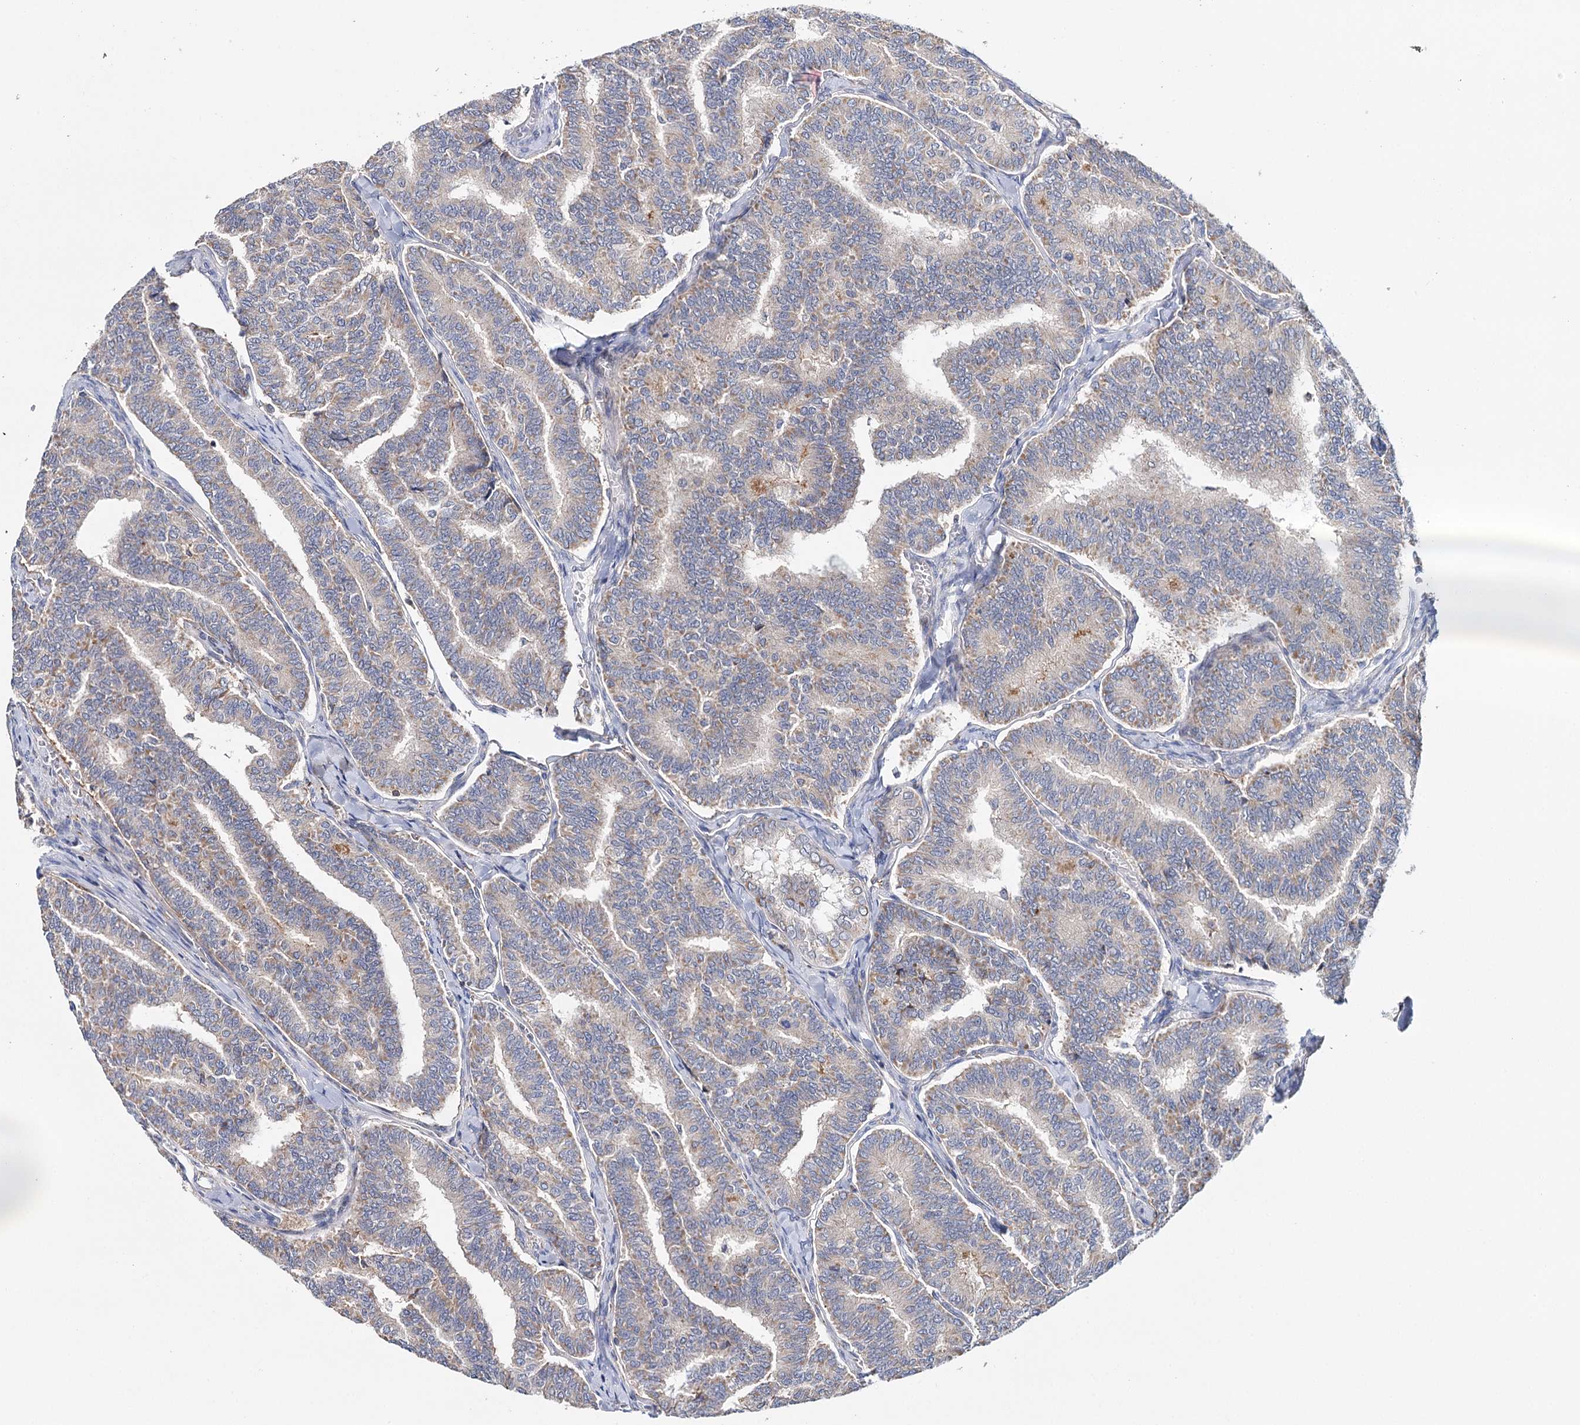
{"staining": {"intensity": "negative", "quantity": "none", "location": "none"}, "tissue": "thyroid cancer", "cell_type": "Tumor cells", "image_type": "cancer", "snomed": [{"axis": "morphology", "description": "Papillary adenocarcinoma, NOS"}, {"axis": "topography", "description": "Thyroid gland"}], "caption": "Micrograph shows no significant protein staining in tumor cells of thyroid papillary adenocarcinoma.", "gene": "CFAP46", "patient": {"sex": "female", "age": 35}}